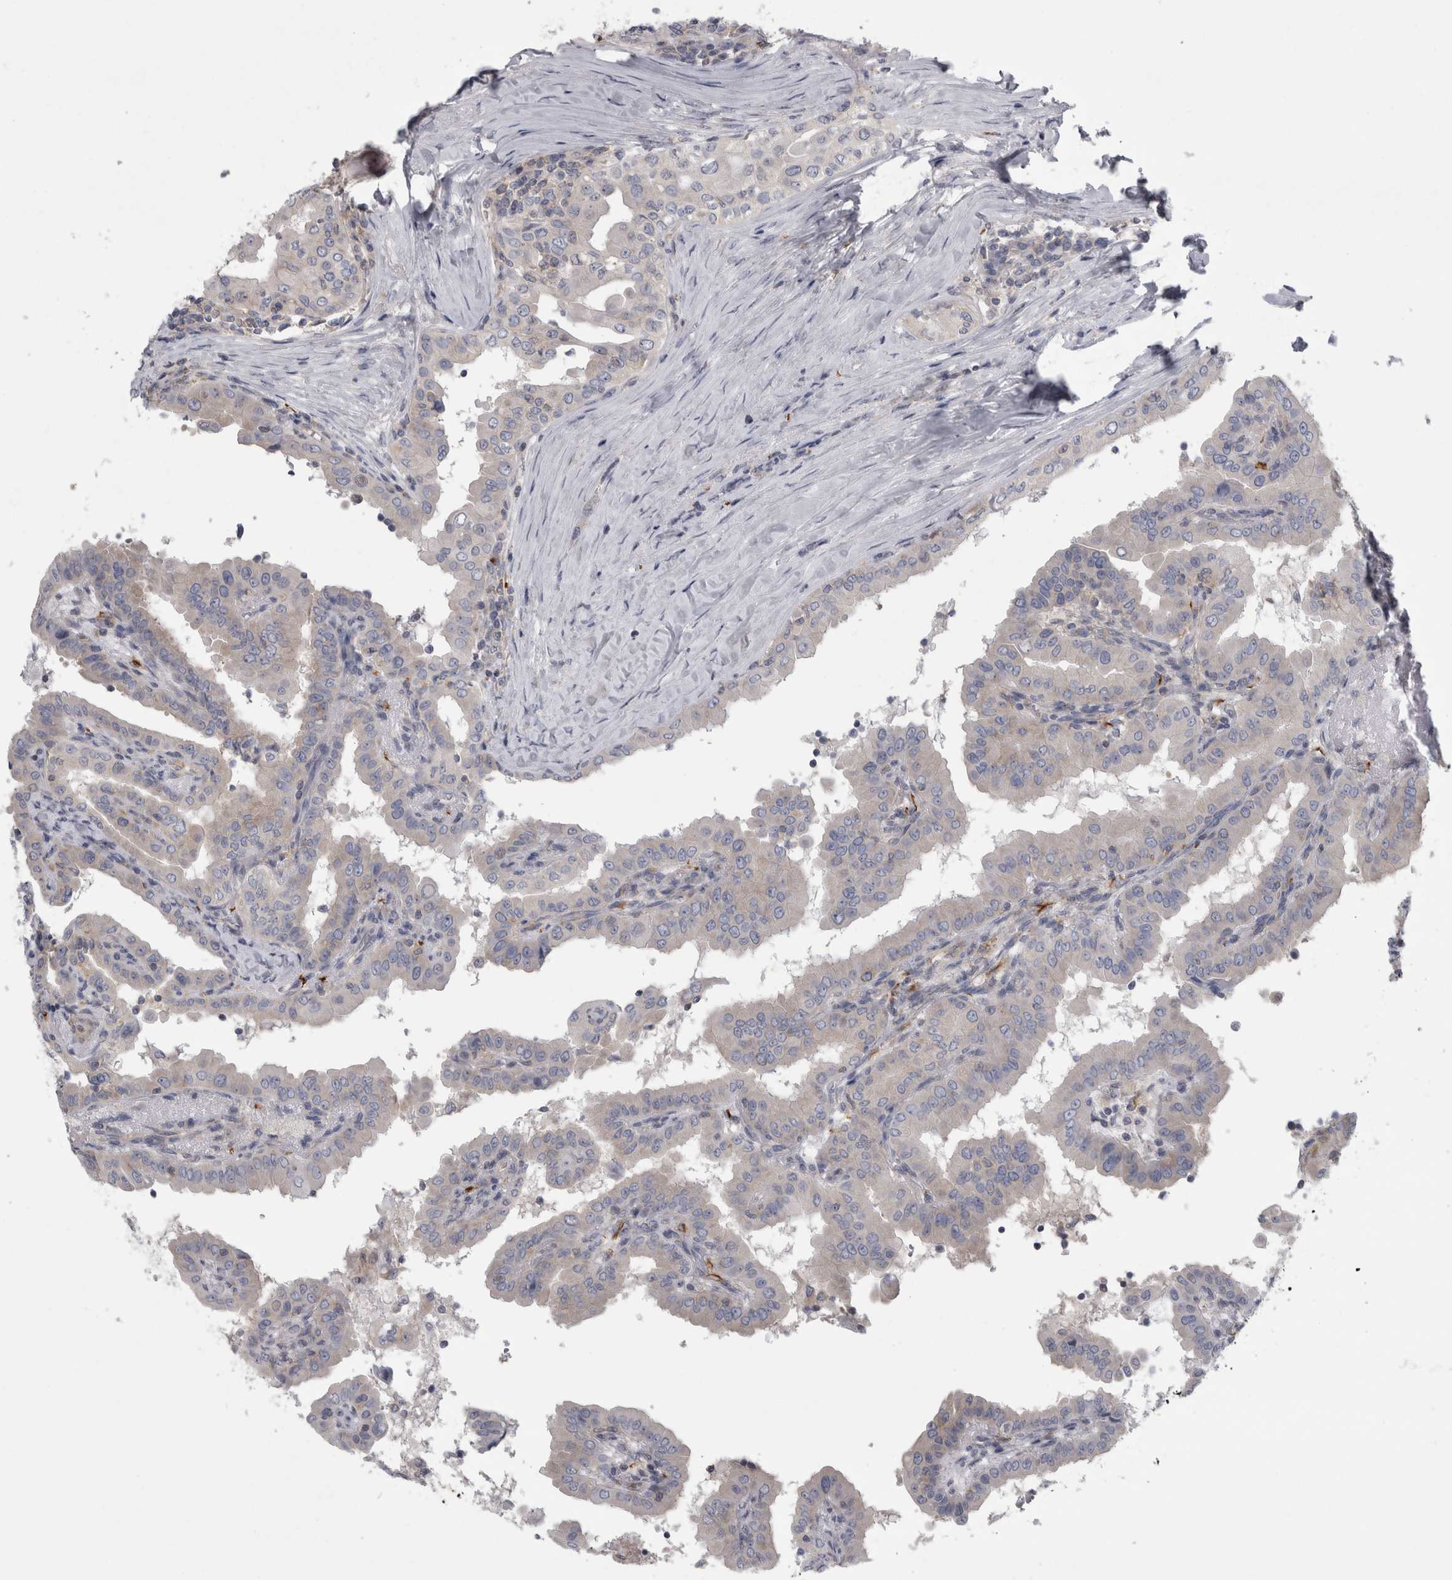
{"staining": {"intensity": "negative", "quantity": "none", "location": "none"}, "tissue": "thyroid cancer", "cell_type": "Tumor cells", "image_type": "cancer", "snomed": [{"axis": "morphology", "description": "Papillary adenocarcinoma, NOS"}, {"axis": "topography", "description": "Thyroid gland"}], "caption": "Immunohistochemical staining of papillary adenocarcinoma (thyroid) exhibits no significant expression in tumor cells.", "gene": "PRRC2C", "patient": {"sex": "male", "age": 33}}